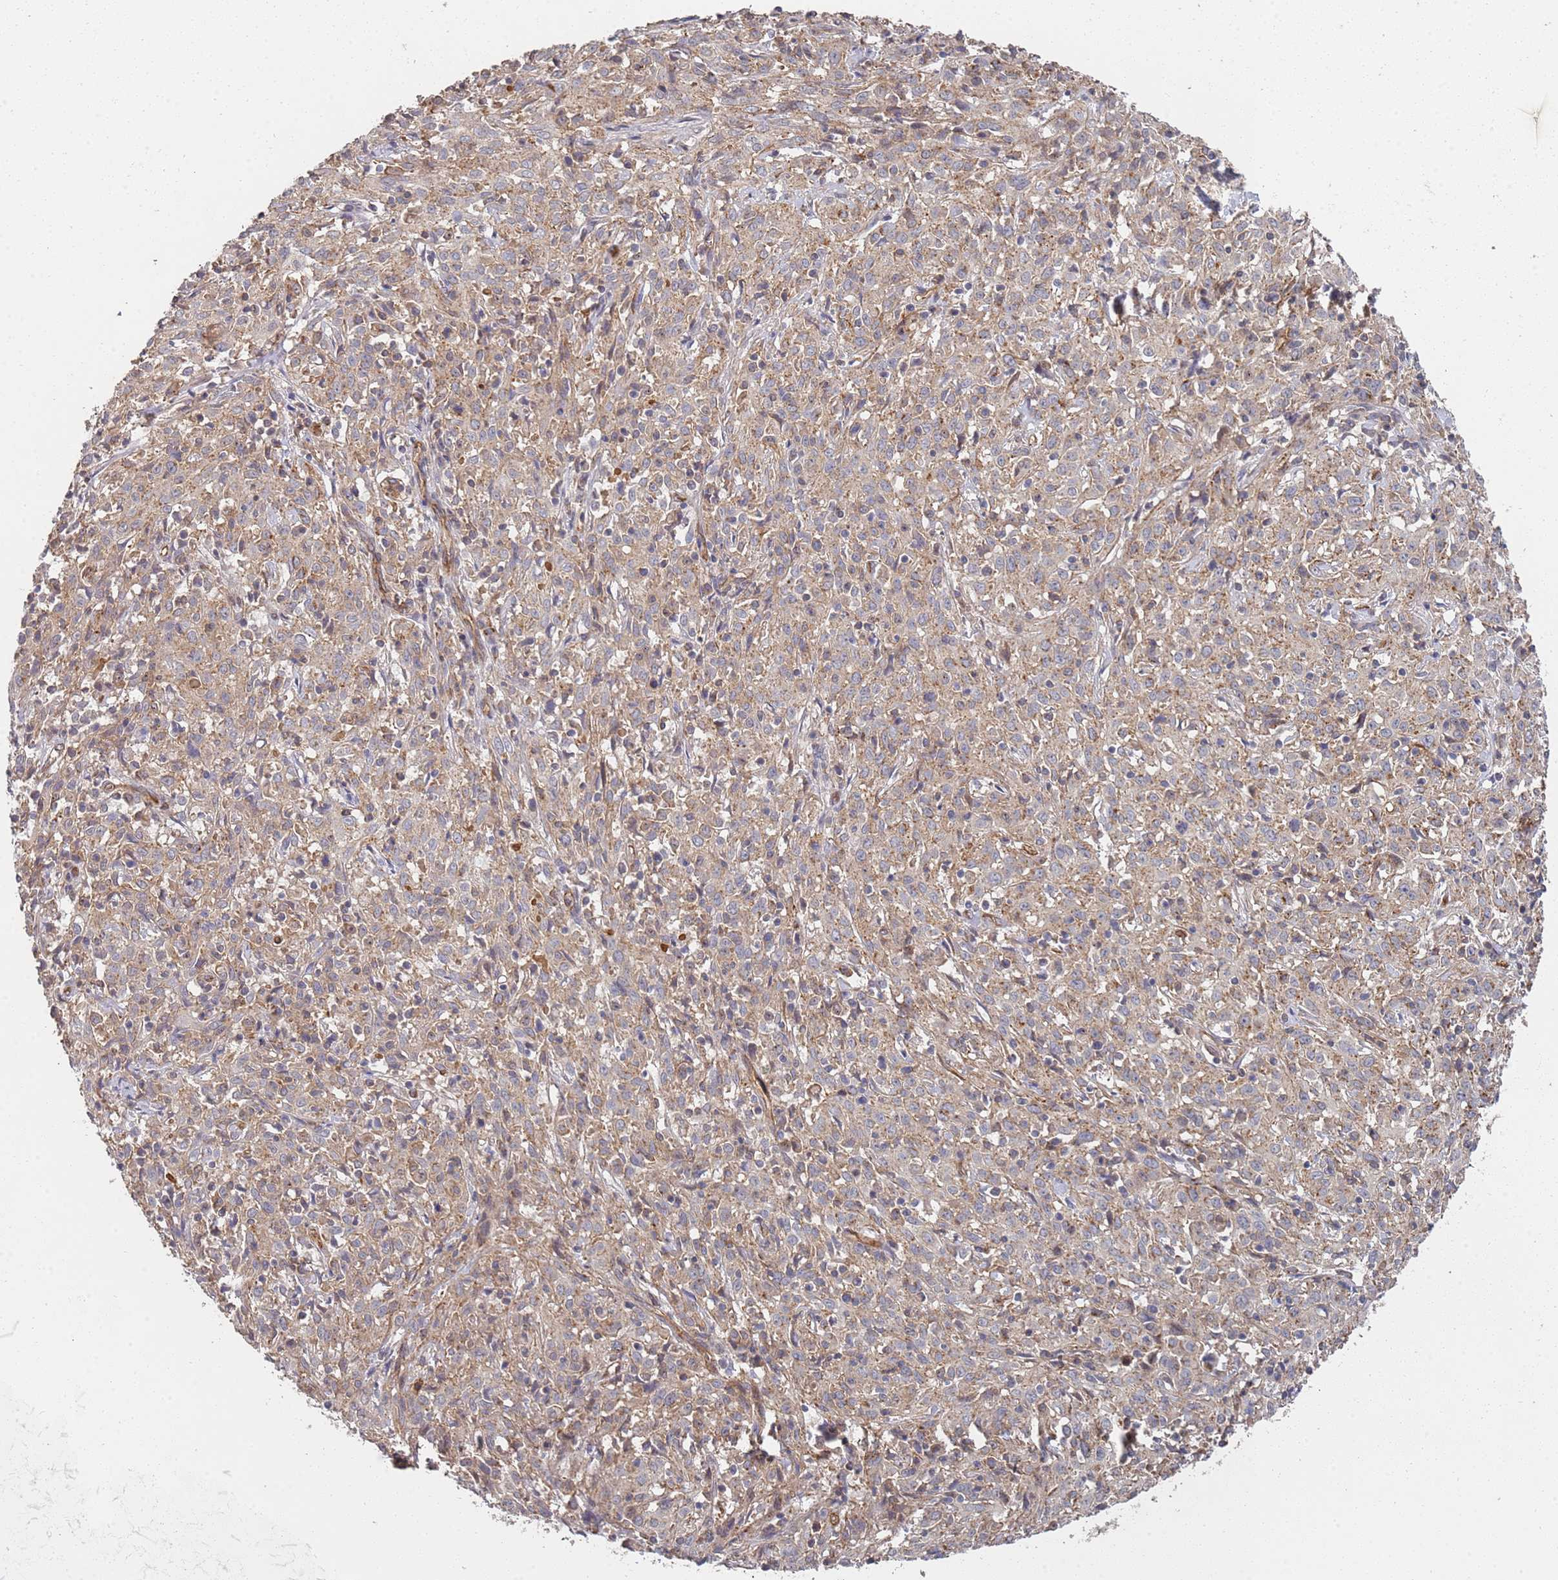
{"staining": {"intensity": "weak", "quantity": ">75%", "location": "cytoplasmic/membranous"}, "tissue": "cervical cancer", "cell_type": "Tumor cells", "image_type": "cancer", "snomed": [{"axis": "morphology", "description": "Squamous cell carcinoma, NOS"}, {"axis": "topography", "description": "Cervix"}], "caption": "Immunohistochemistry staining of squamous cell carcinoma (cervical), which demonstrates low levels of weak cytoplasmic/membranous staining in approximately >75% of tumor cells indicating weak cytoplasmic/membranous protein staining. The staining was performed using DAB (3,3'-diaminobenzidine) (brown) for protein detection and nuclei were counterstained in hematoxylin (blue).", "gene": "ABCB6", "patient": {"sex": "female", "age": 57}}